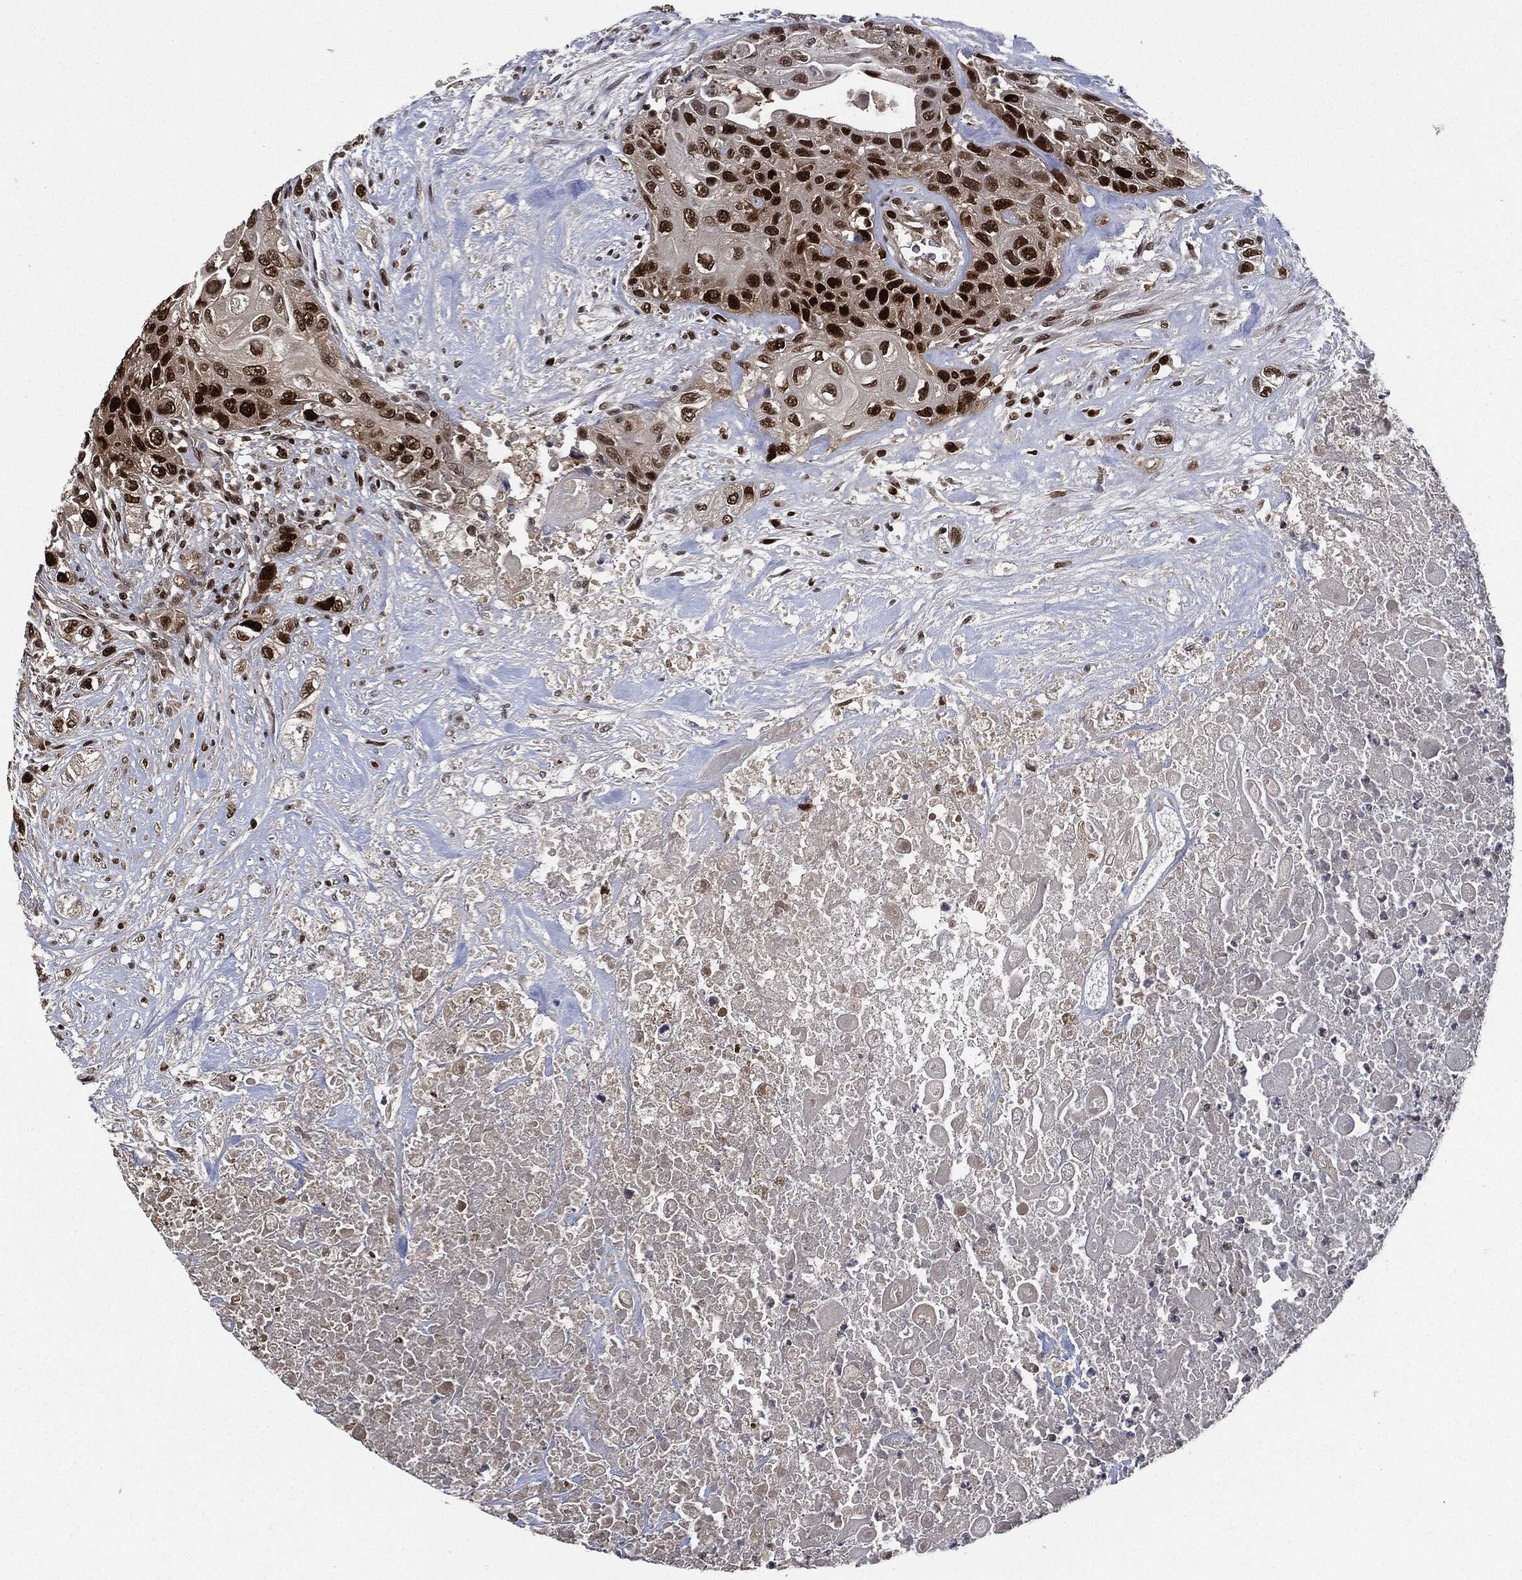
{"staining": {"intensity": "strong", "quantity": ">75%", "location": "nuclear"}, "tissue": "urothelial cancer", "cell_type": "Tumor cells", "image_type": "cancer", "snomed": [{"axis": "morphology", "description": "Urothelial carcinoma, High grade"}, {"axis": "topography", "description": "Urinary bladder"}], "caption": "The immunohistochemical stain shows strong nuclear expression in tumor cells of urothelial cancer tissue.", "gene": "PCNA", "patient": {"sex": "female", "age": 56}}